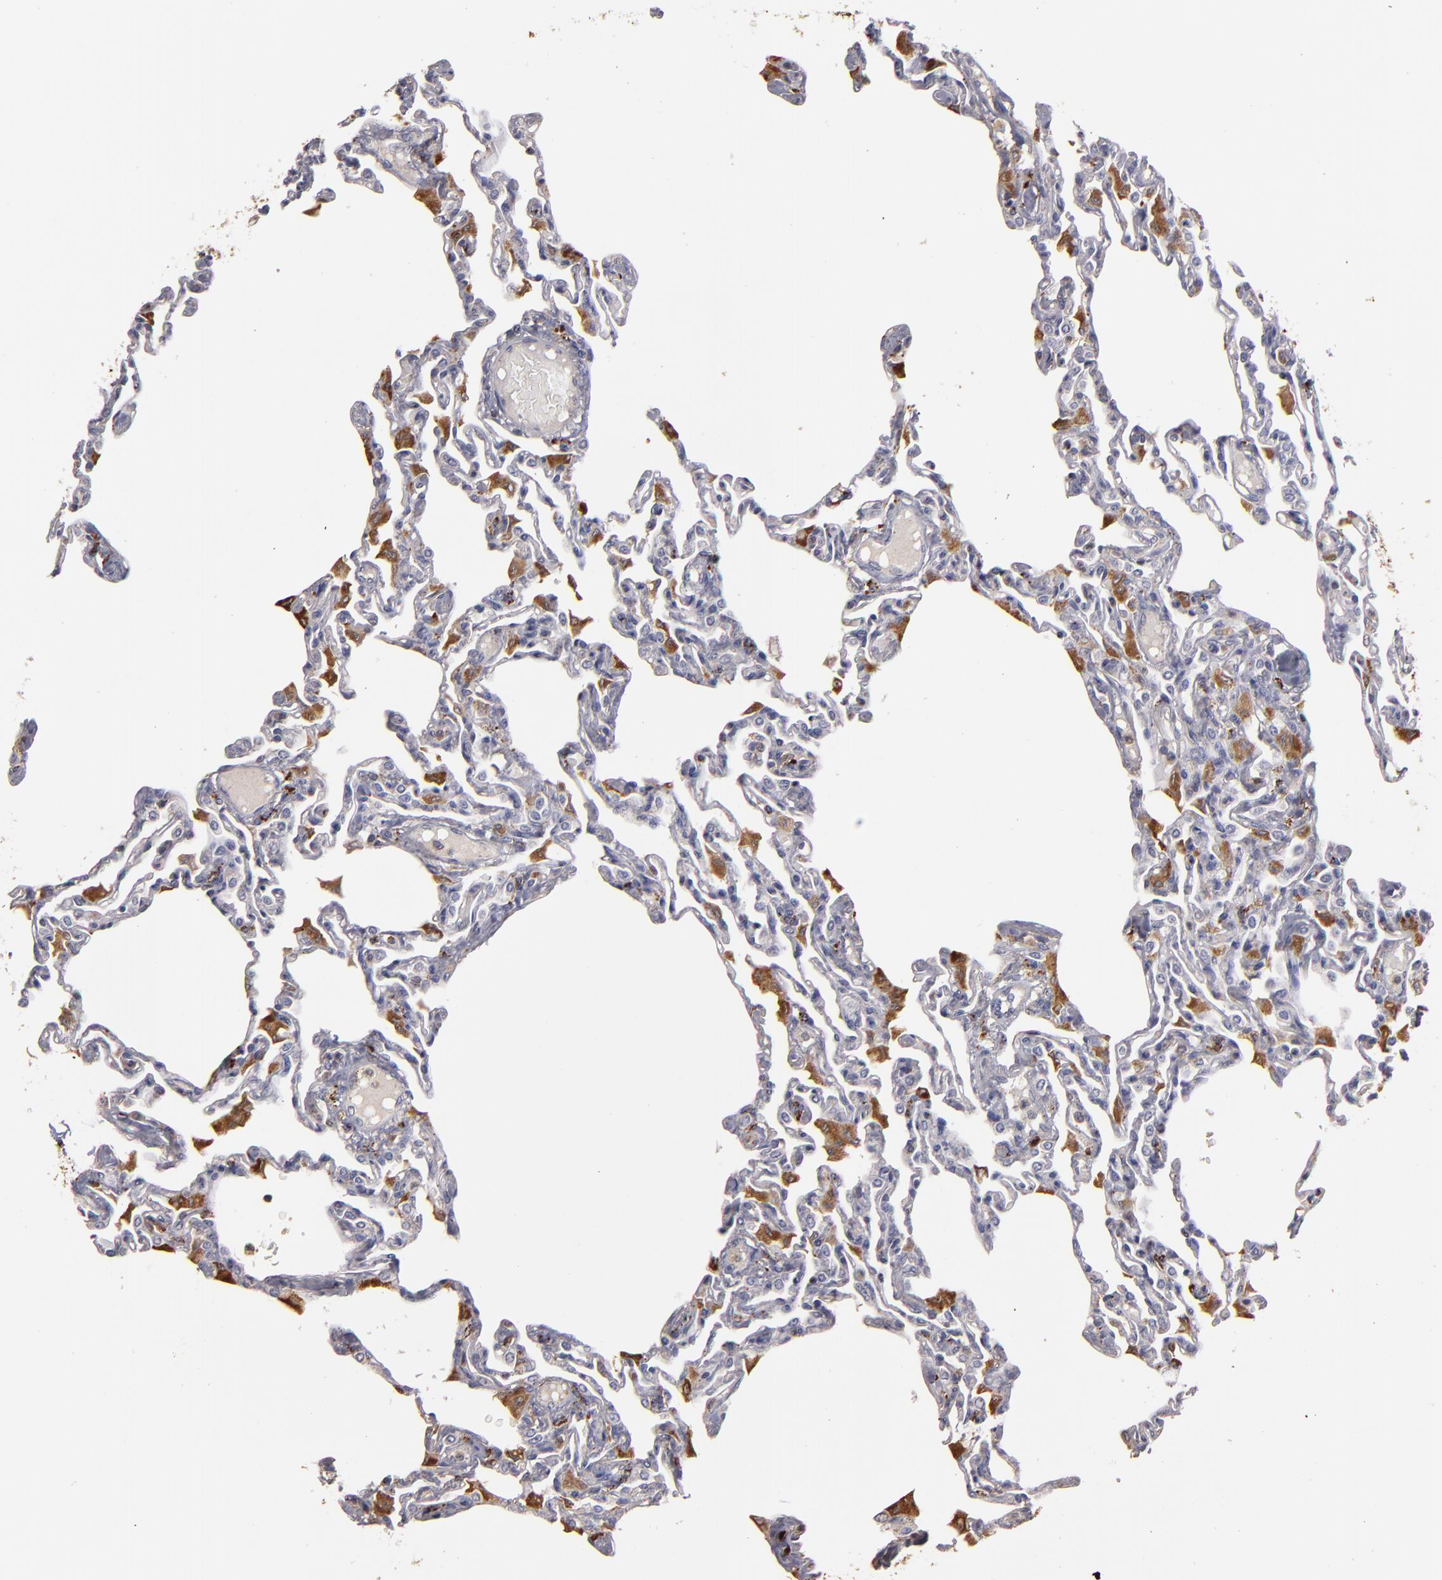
{"staining": {"intensity": "weak", "quantity": "25%-75%", "location": "cytoplasmic/membranous"}, "tissue": "lung", "cell_type": "Alveolar cells", "image_type": "normal", "snomed": [{"axis": "morphology", "description": "Normal tissue, NOS"}, {"axis": "topography", "description": "Lung"}], "caption": "This is a photomicrograph of immunohistochemistry staining of benign lung, which shows weak staining in the cytoplasmic/membranous of alveolar cells.", "gene": "TRAF1", "patient": {"sex": "female", "age": 49}}